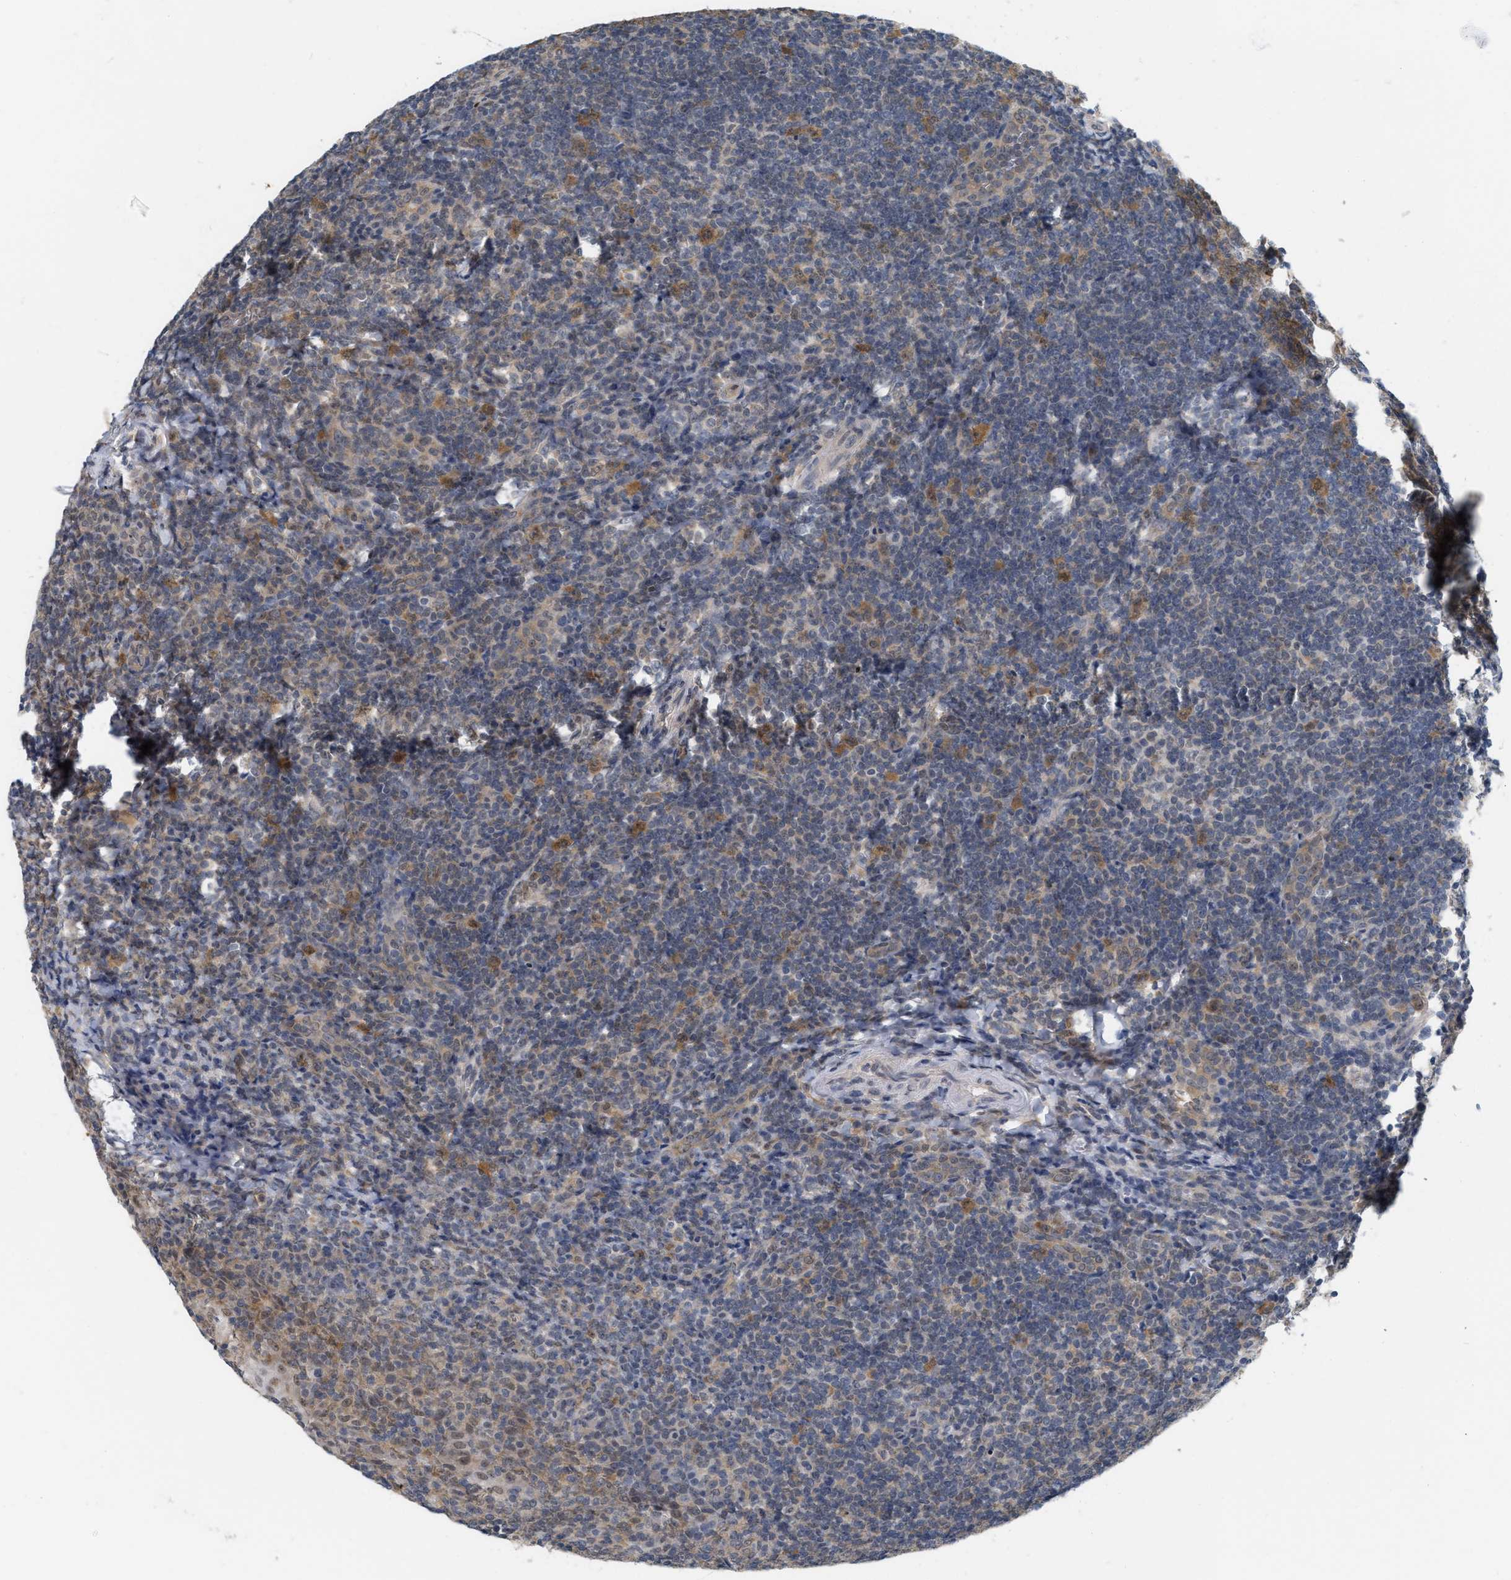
{"staining": {"intensity": "moderate", "quantity": ">75%", "location": "cytoplasmic/membranous"}, "tissue": "tonsil", "cell_type": "Germinal center cells", "image_type": "normal", "snomed": [{"axis": "morphology", "description": "Normal tissue, NOS"}, {"axis": "topography", "description": "Tonsil"}], "caption": "DAB immunohistochemical staining of unremarkable tonsil displays moderate cytoplasmic/membranous protein staining in approximately >75% of germinal center cells.", "gene": "RUVBL1", "patient": {"sex": "male", "age": 37}}